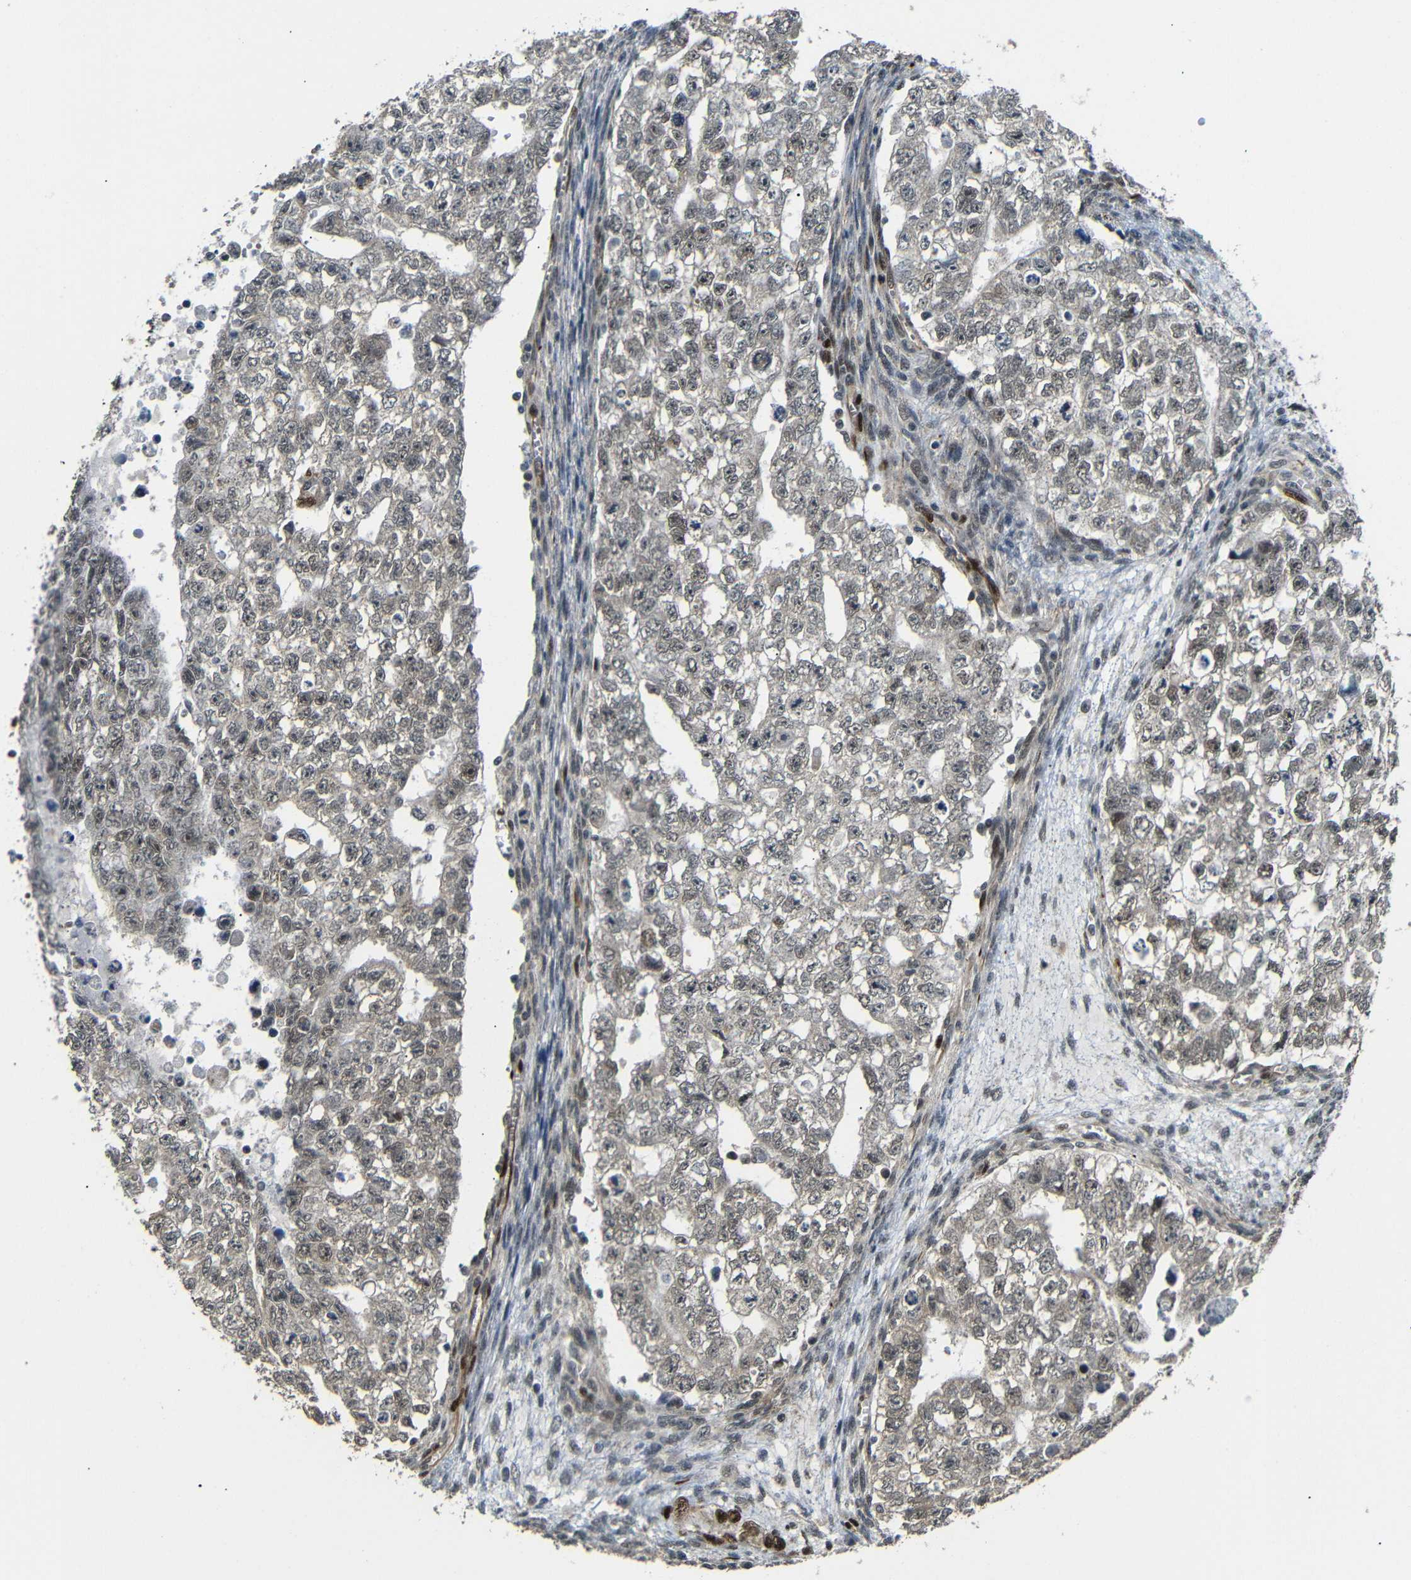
{"staining": {"intensity": "weak", "quantity": ">75%", "location": "cytoplasmic/membranous,nuclear"}, "tissue": "testis cancer", "cell_type": "Tumor cells", "image_type": "cancer", "snomed": [{"axis": "morphology", "description": "Seminoma, NOS"}, {"axis": "morphology", "description": "Carcinoma, Embryonal, NOS"}, {"axis": "topography", "description": "Testis"}], "caption": "About >75% of tumor cells in testis cancer (seminoma) demonstrate weak cytoplasmic/membranous and nuclear protein expression as visualized by brown immunohistochemical staining.", "gene": "TBX2", "patient": {"sex": "male", "age": 38}}